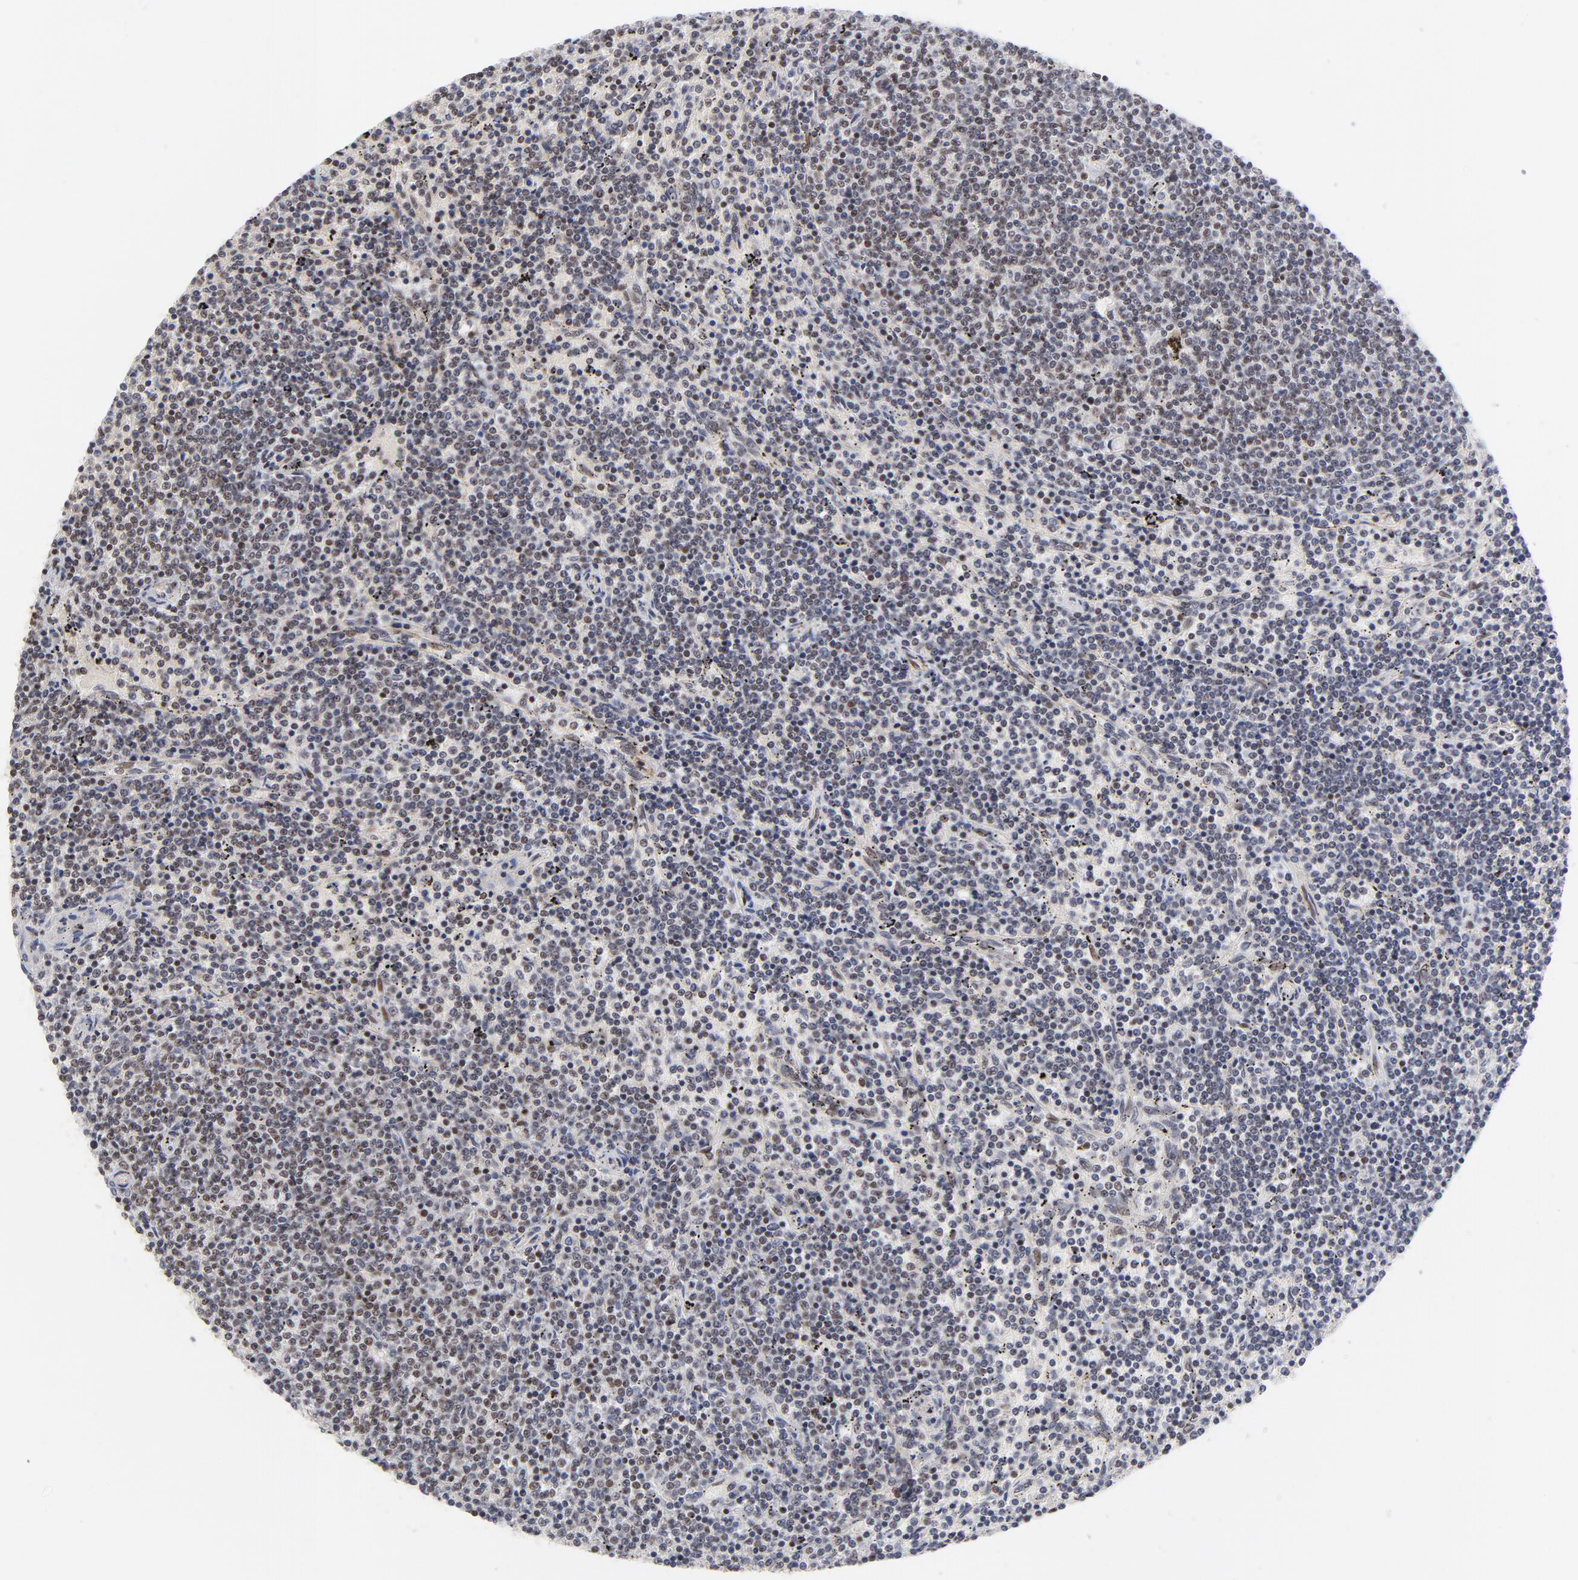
{"staining": {"intensity": "negative", "quantity": "none", "location": "none"}, "tissue": "lymphoma", "cell_type": "Tumor cells", "image_type": "cancer", "snomed": [{"axis": "morphology", "description": "Malignant lymphoma, non-Hodgkin's type, Low grade"}, {"axis": "topography", "description": "Spleen"}], "caption": "This is an immunohistochemistry photomicrograph of lymphoma. There is no staining in tumor cells.", "gene": "CTCF", "patient": {"sex": "female", "age": 50}}